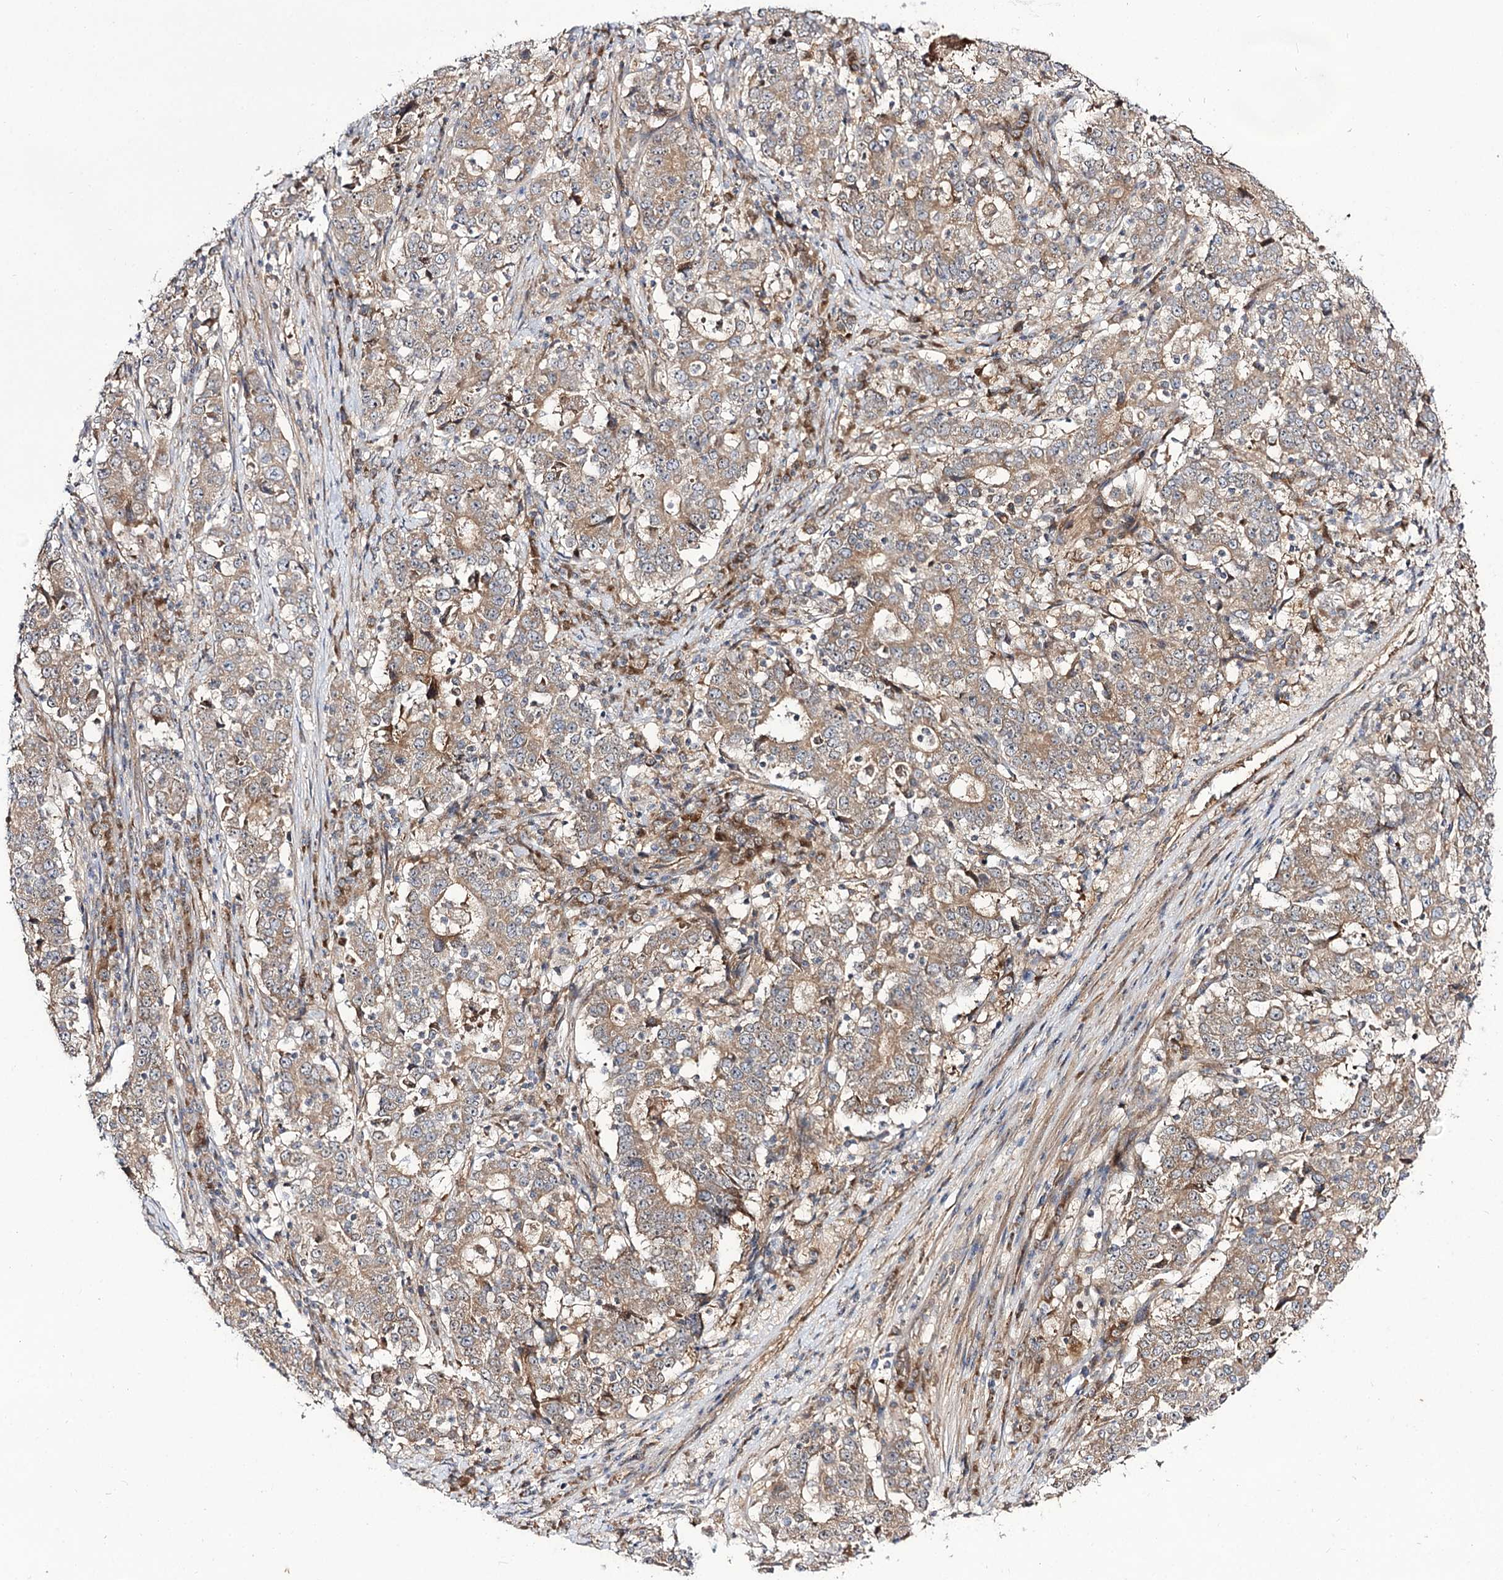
{"staining": {"intensity": "moderate", "quantity": ">75%", "location": "cytoplasmic/membranous"}, "tissue": "stomach cancer", "cell_type": "Tumor cells", "image_type": "cancer", "snomed": [{"axis": "morphology", "description": "Adenocarcinoma, NOS"}, {"axis": "topography", "description": "Stomach"}], "caption": "About >75% of tumor cells in adenocarcinoma (stomach) display moderate cytoplasmic/membranous protein positivity as visualized by brown immunohistochemical staining.", "gene": "C11orf80", "patient": {"sex": "male", "age": 59}}